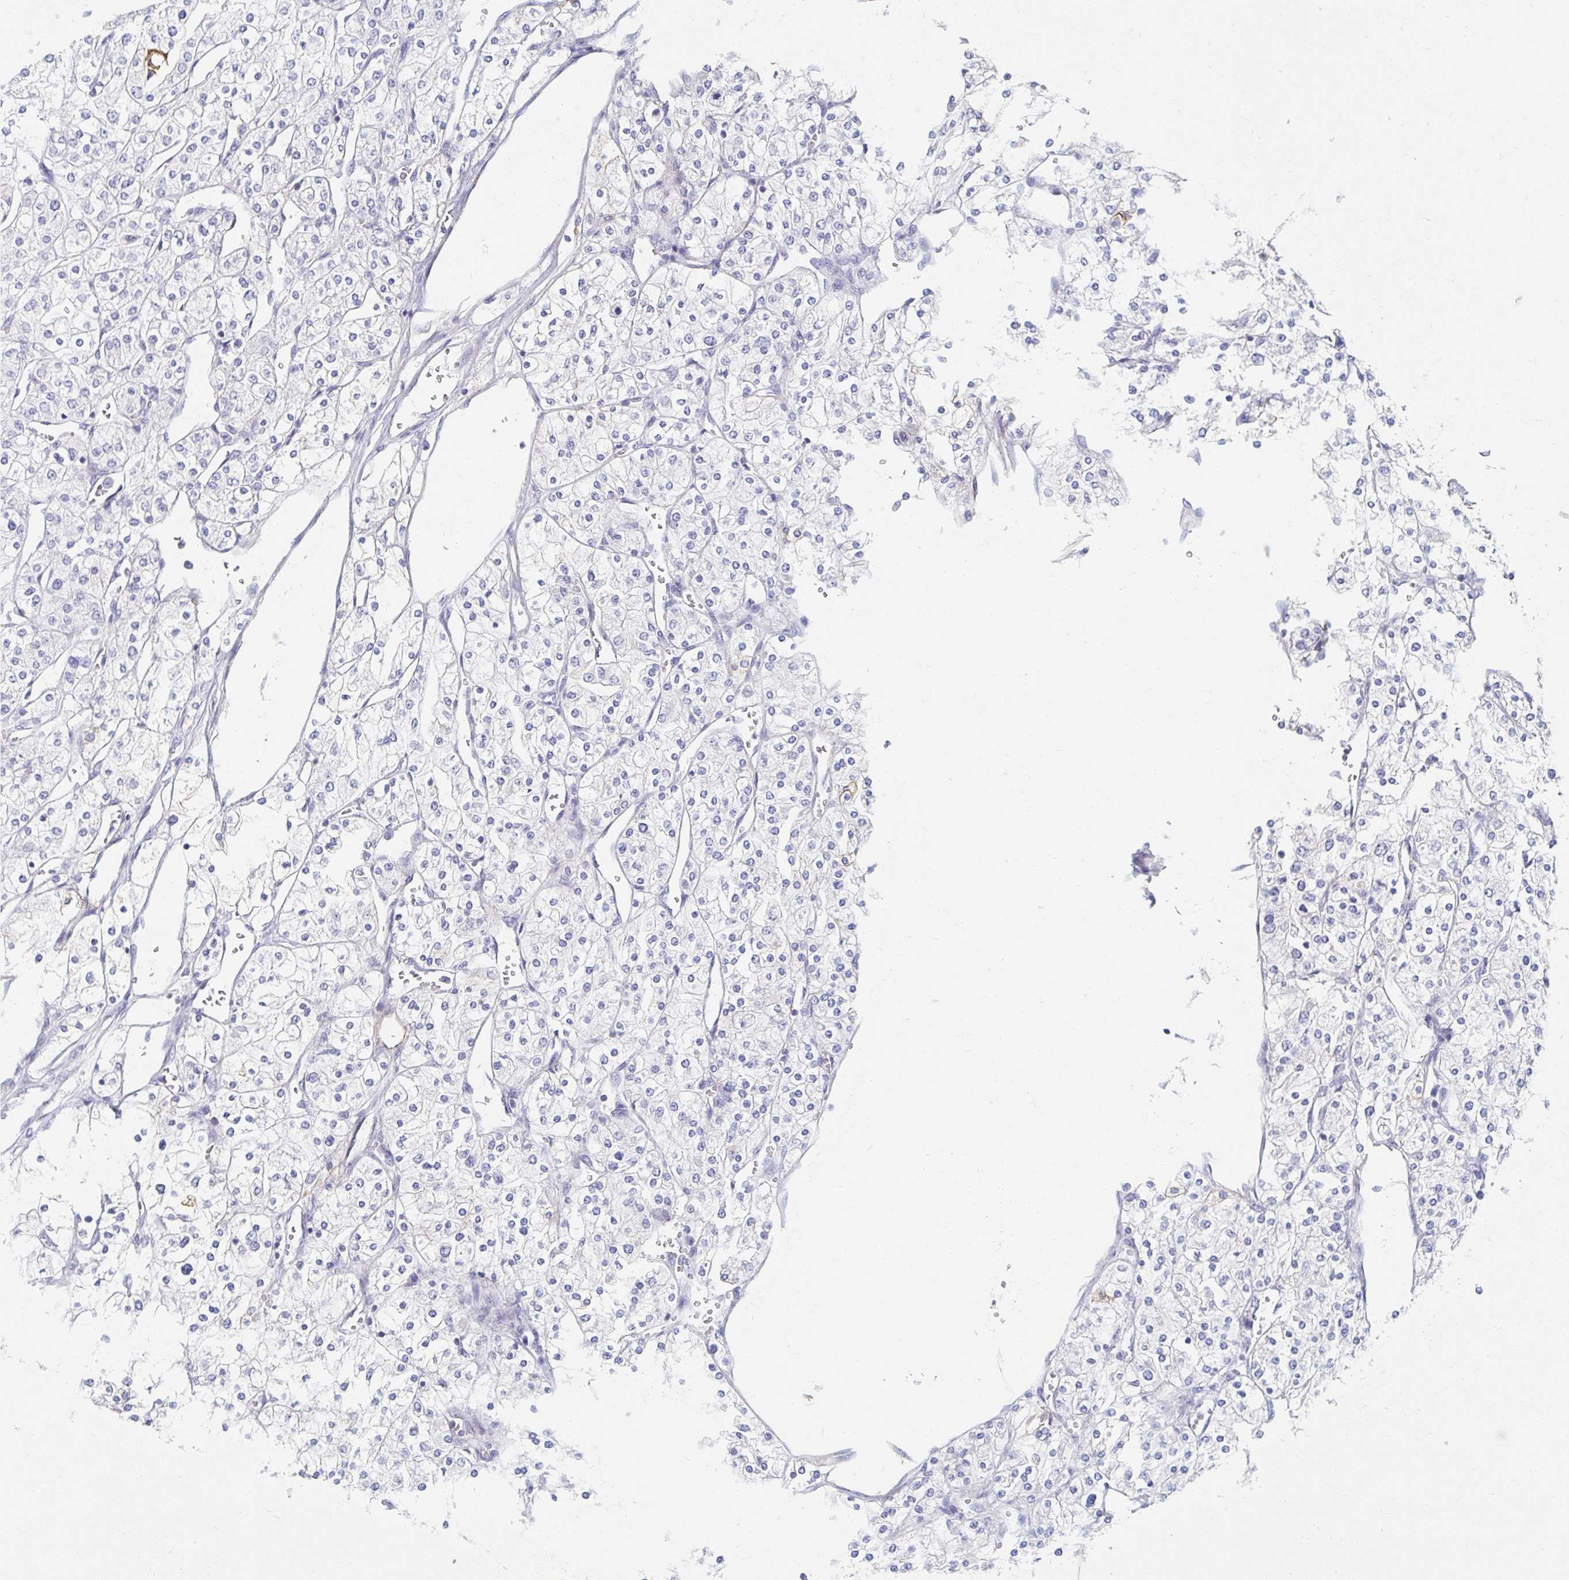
{"staining": {"intensity": "negative", "quantity": "none", "location": "none"}, "tissue": "renal cancer", "cell_type": "Tumor cells", "image_type": "cancer", "snomed": [{"axis": "morphology", "description": "Adenocarcinoma, NOS"}, {"axis": "topography", "description": "Kidney"}], "caption": "Tumor cells are negative for brown protein staining in renal cancer (adenocarcinoma). (DAB immunohistochemistry (IHC), high magnification).", "gene": "MYLK2", "patient": {"sex": "male", "age": 80}}